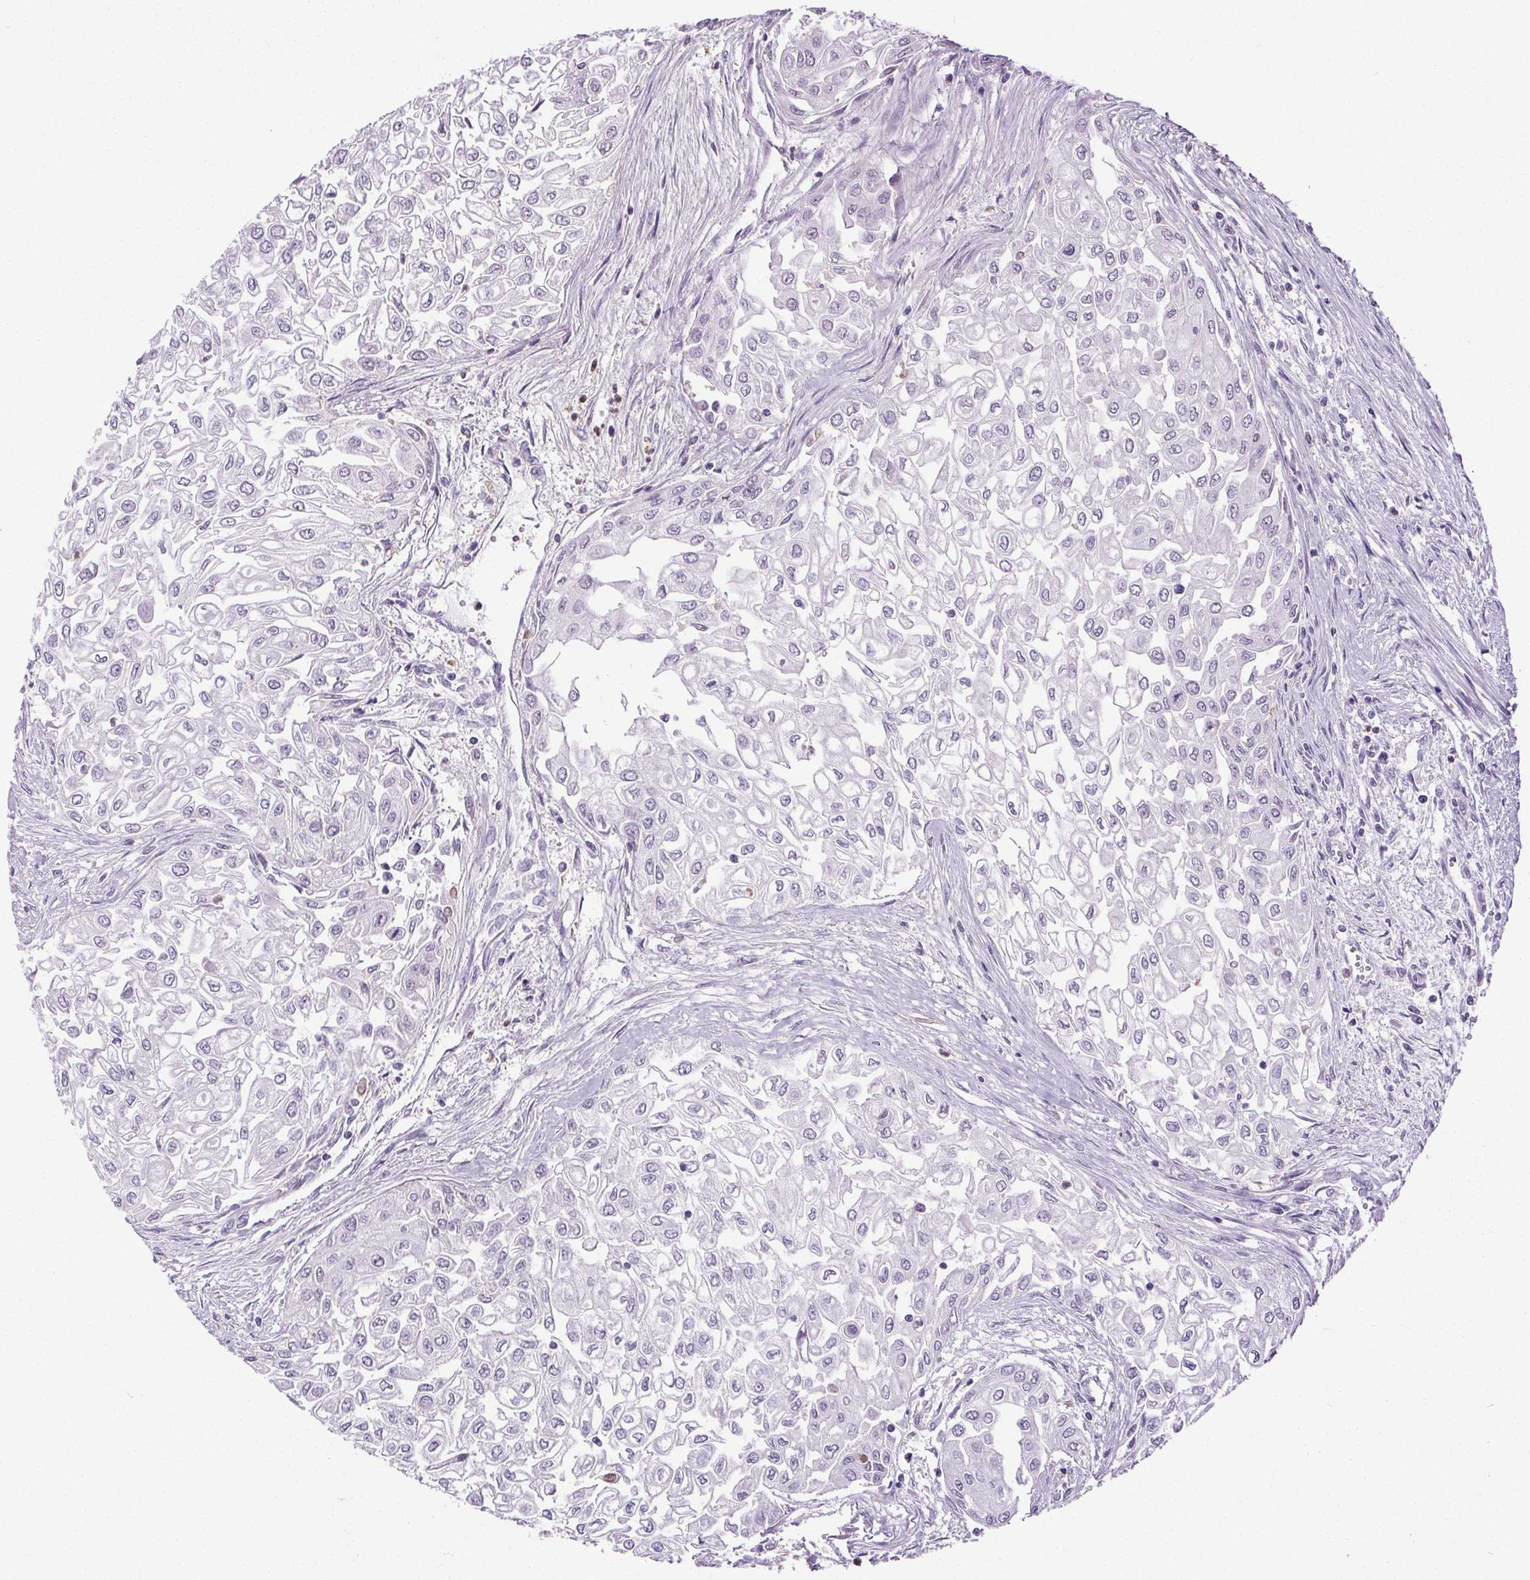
{"staining": {"intensity": "negative", "quantity": "none", "location": "none"}, "tissue": "urothelial cancer", "cell_type": "Tumor cells", "image_type": "cancer", "snomed": [{"axis": "morphology", "description": "Urothelial carcinoma, High grade"}, {"axis": "topography", "description": "Urinary bladder"}], "caption": "Immunohistochemical staining of human urothelial cancer reveals no significant expression in tumor cells.", "gene": "TMEM240", "patient": {"sex": "male", "age": 62}}